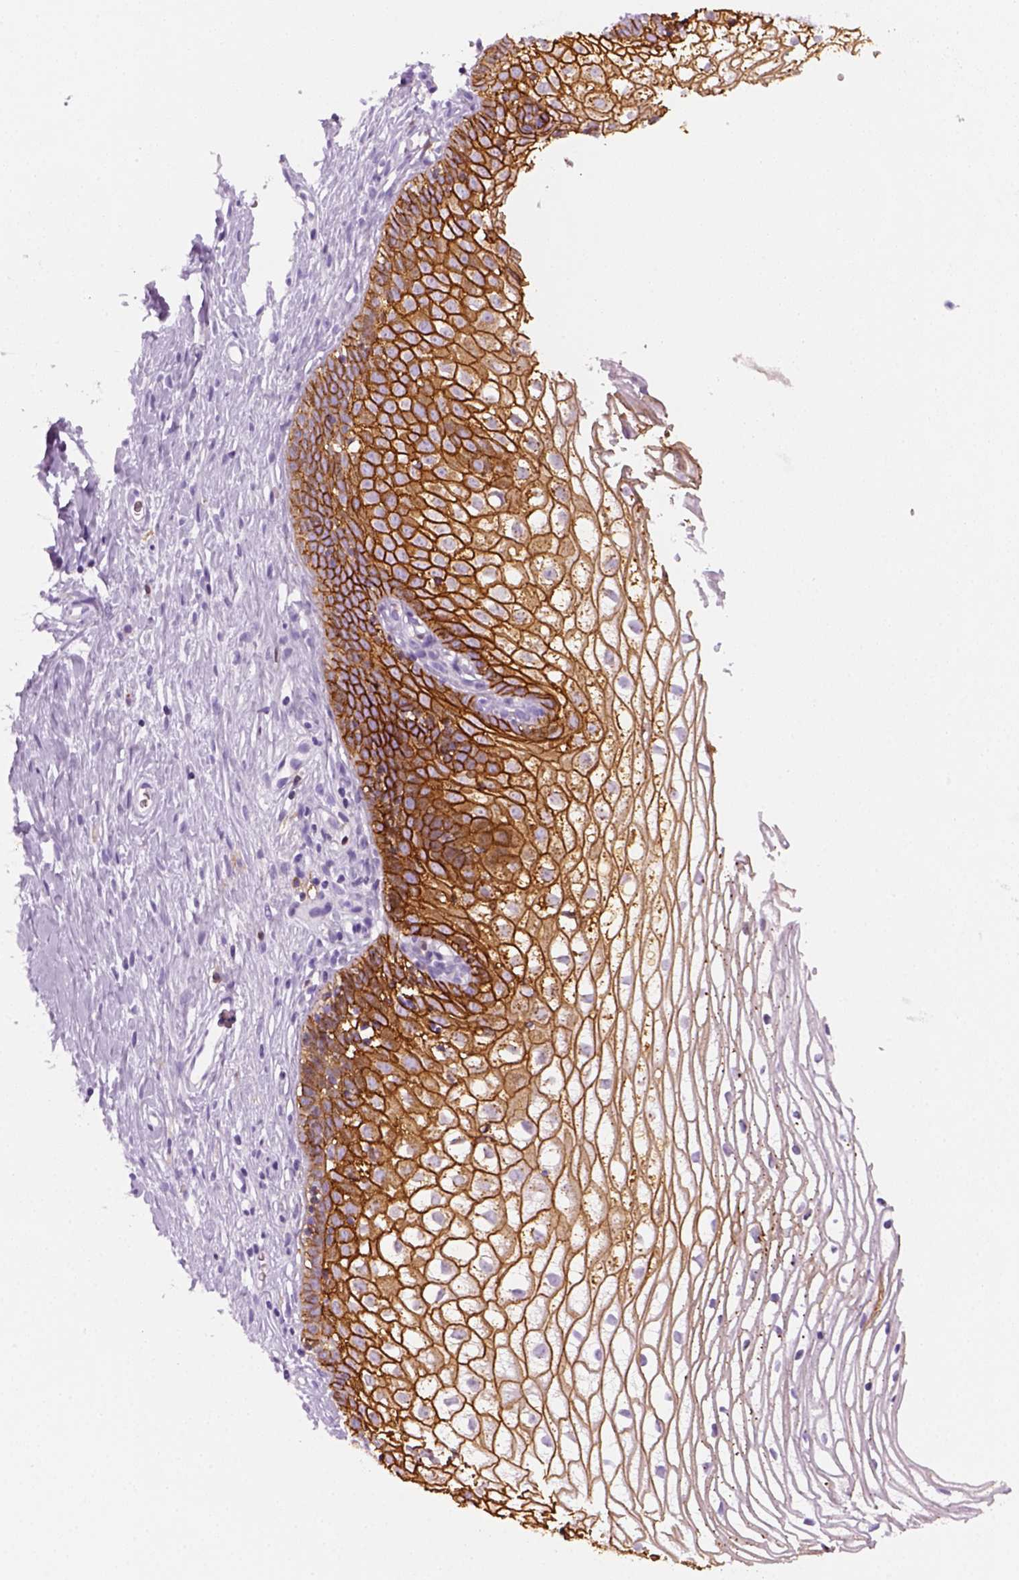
{"staining": {"intensity": "negative", "quantity": "none", "location": "none"}, "tissue": "cervix", "cell_type": "Glandular cells", "image_type": "normal", "snomed": [{"axis": "morphology", "description": "Normal tissue, NOS"}, {"axis": "topography", "description": "Cervix"}], "caption": "Immunohistochemistry histopathology image of benign cervix: human cervix stained with DAB (3,3'-diaminobenzidine) displays no significant protein staining in glandular cells.", "gene": "AQP3", "patient": {"sex": "female", "age": 40}}